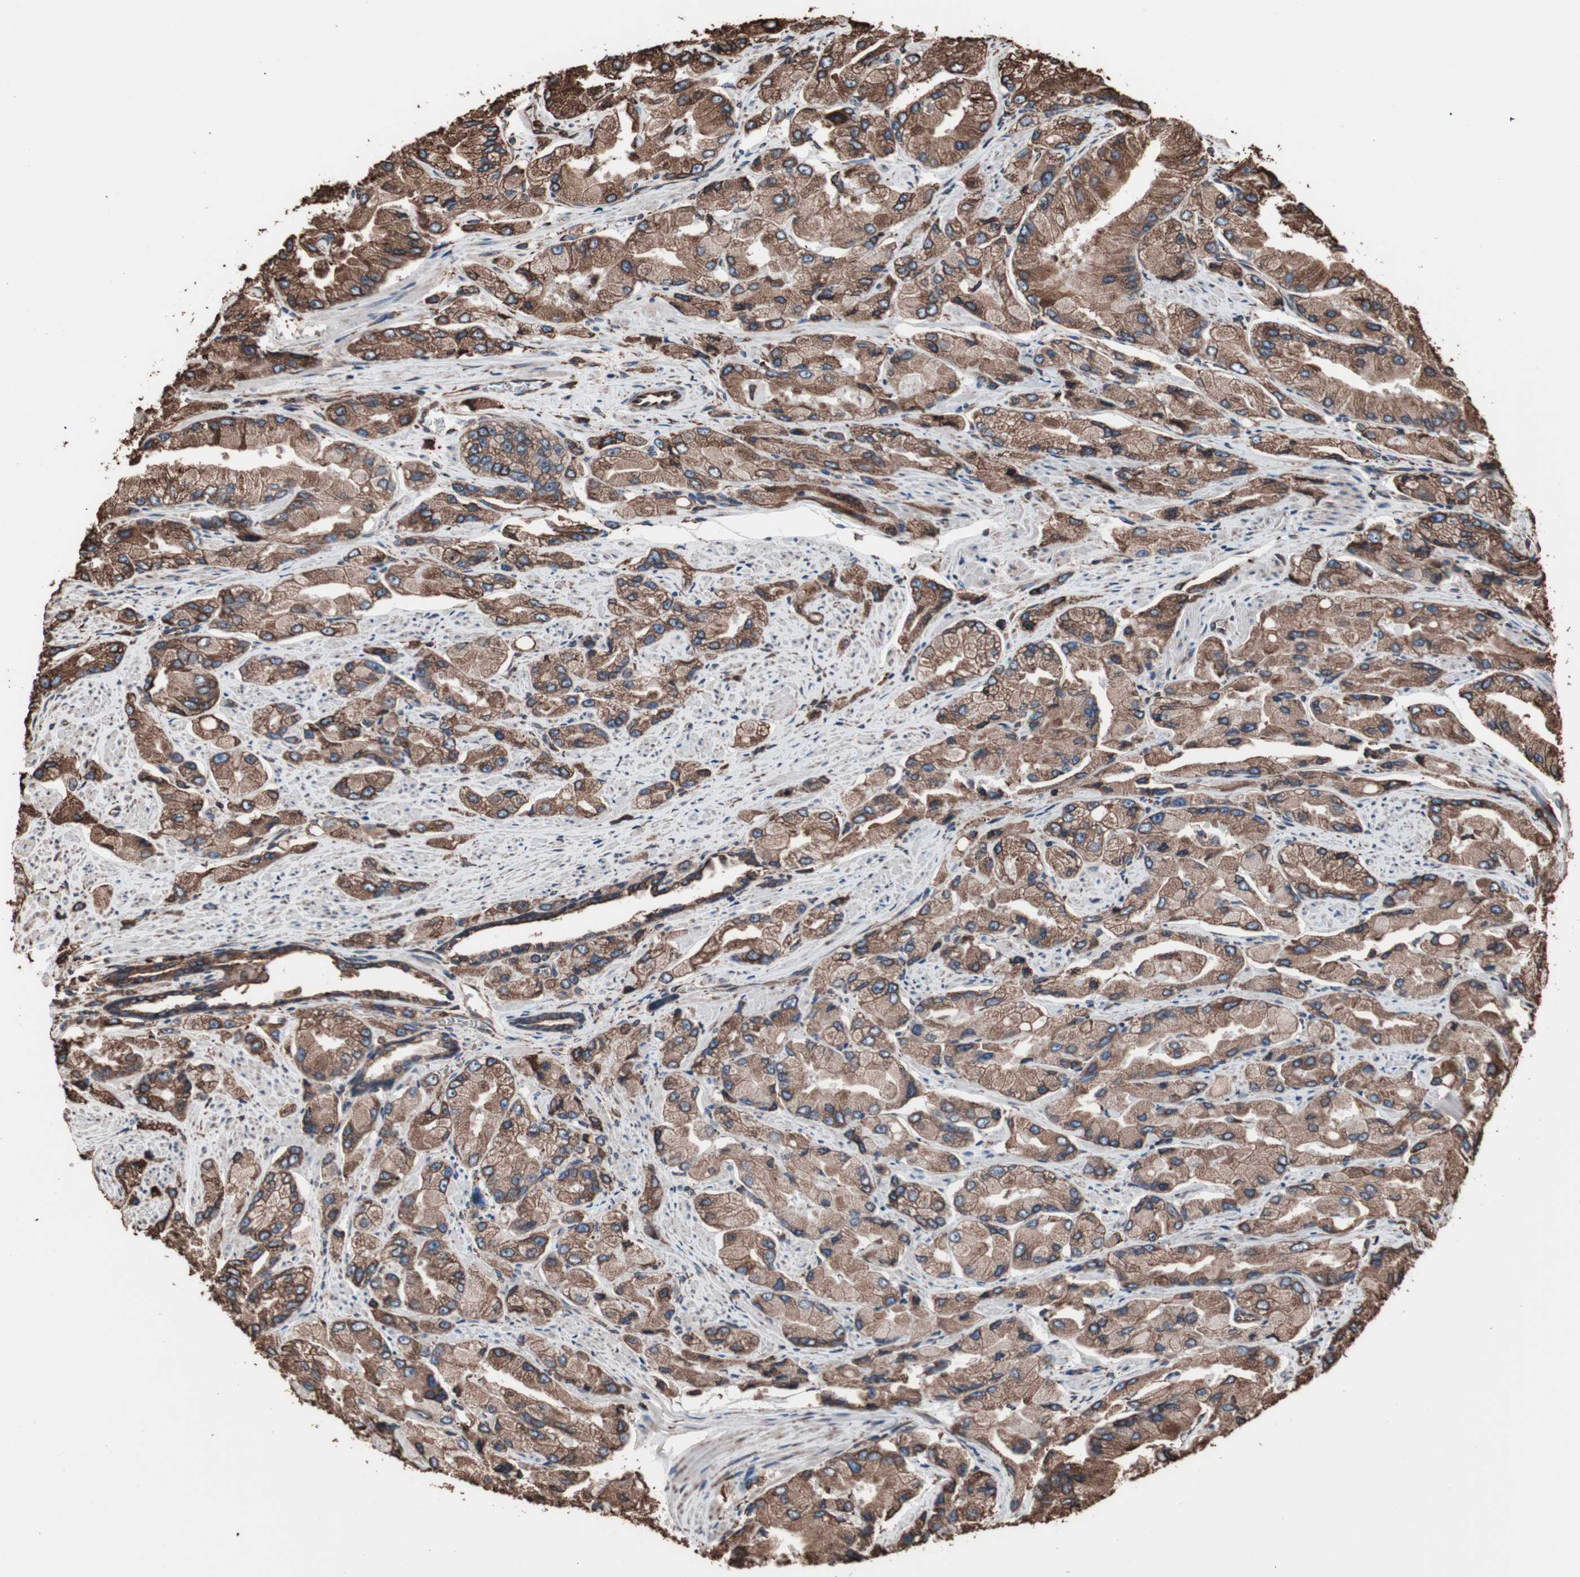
{"staining": {"intensity": "moderate", "quantity": ">75%", "location": "cytoplasmic/membranous"}, "tissue": "prostate cancer", "cell_type": "Tumor cells", "image_type": "cancer", "snomed": [{"axis": "morphology", "description": "Adenocarcinoma, High grade"}, {"axis": "topography", "description": "Prostate"}], "caption": "Prostate cancer (adenocarcinoma (high-grade)) stained with DAB immunohistochemistry shows medium levels of moderate cytoplasmic/membranous positivity in about >75% of tumor cells. (Stains: DAB in brown, nuclei in blue, Microscopy: brightfield microscopy at high magnification).", "gene": "HSP90B1", "patient": {"sex": "male", "age": 58}}